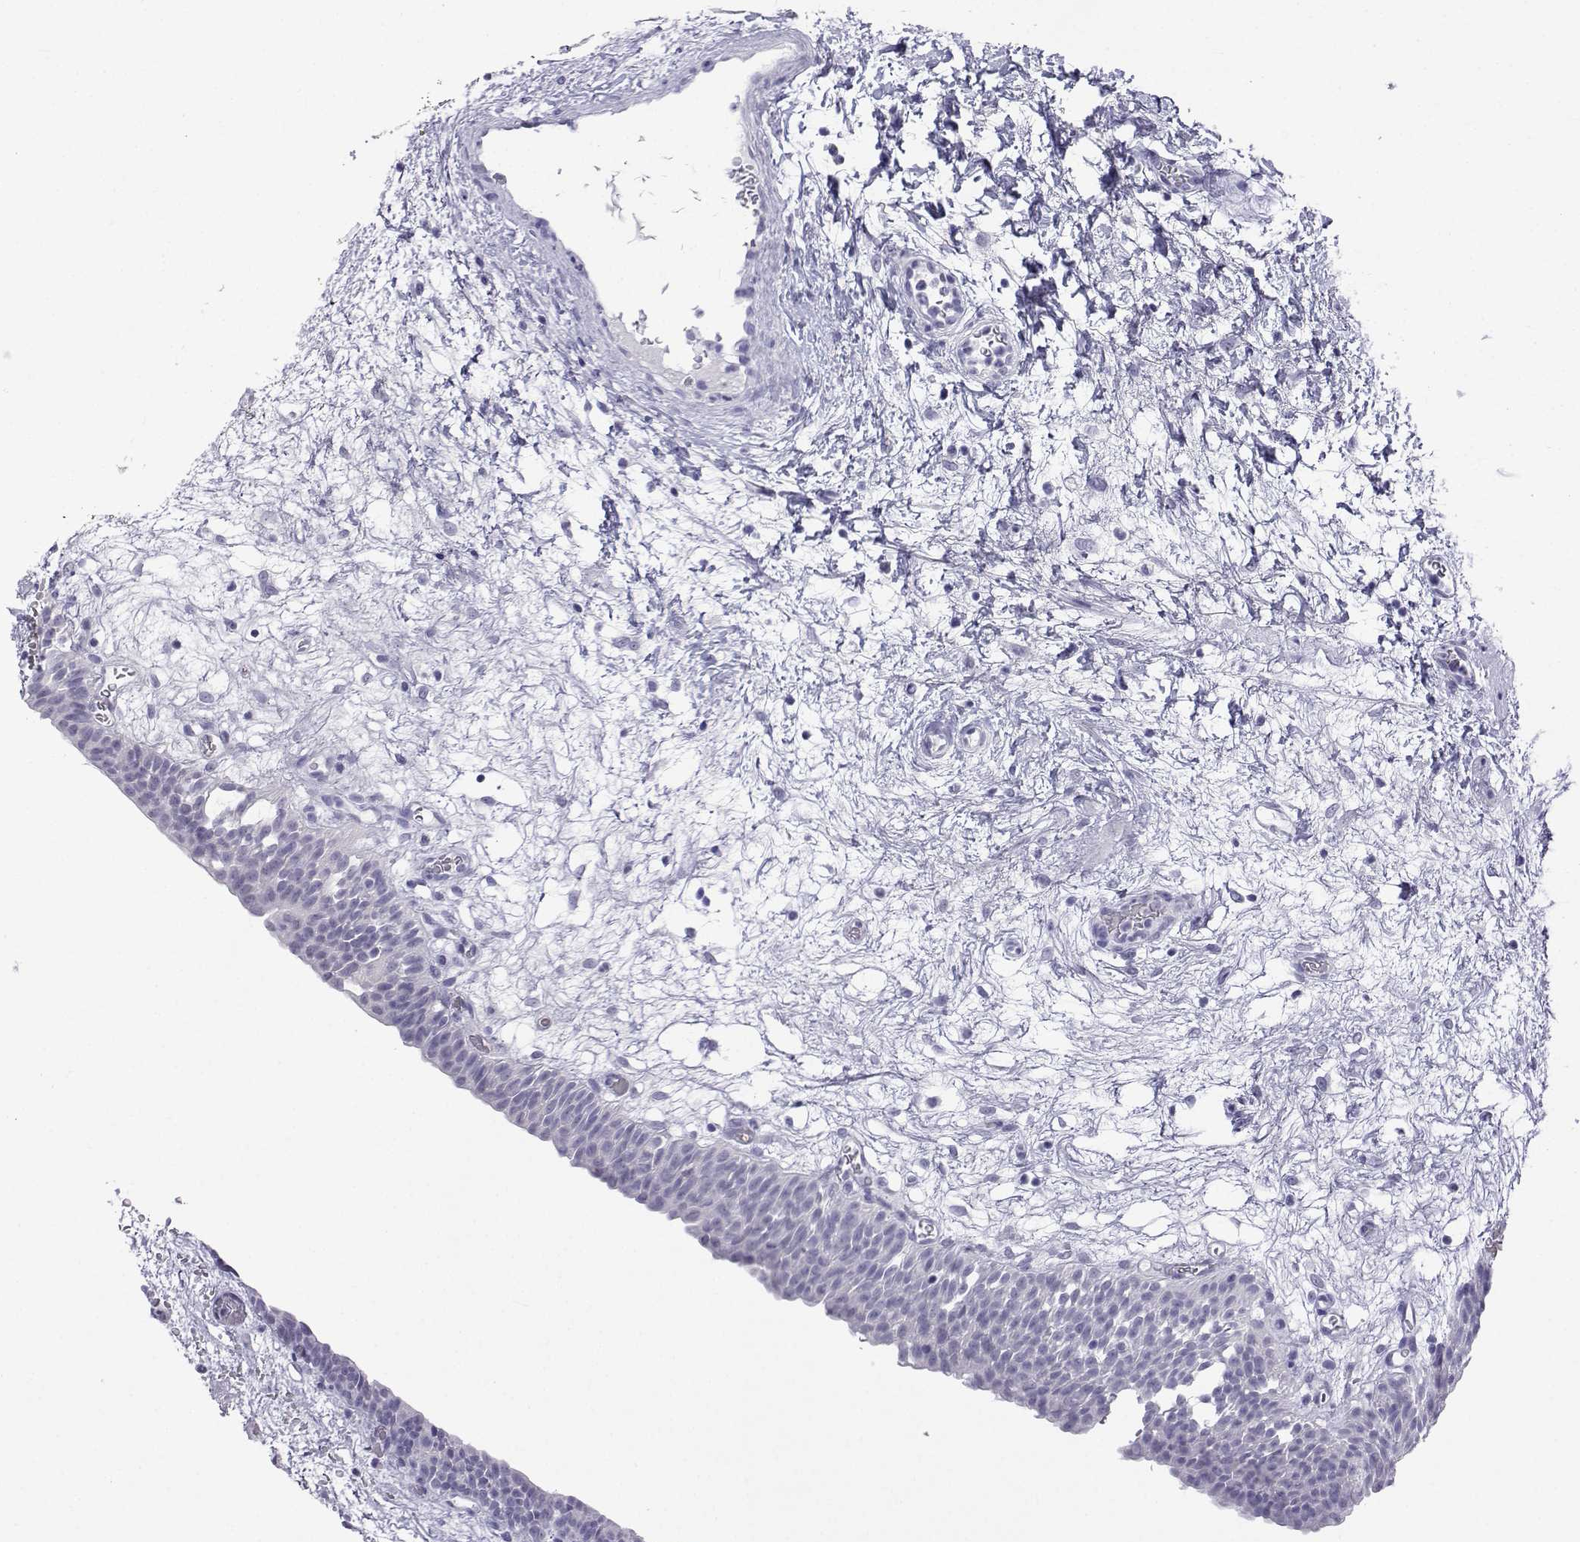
{"staining": {"intensity": "negative", "quantity": "none", "location": "none"}, "tissue": "urinary bladder", "cell_type": "Urothelial cells", "image_type": "normal", "snomed": [{"axis": "morphology", "description": "Normal tissue, NOS"}, {"axis": "topography", "description": "Urinary bladder"}], "caption": "Urinary bladder stained for a protein using immunohistochemistry shows no expression urothelial cells.", "gene": "ACTL7A", "patient": {"sex": "male", "age": 76}}